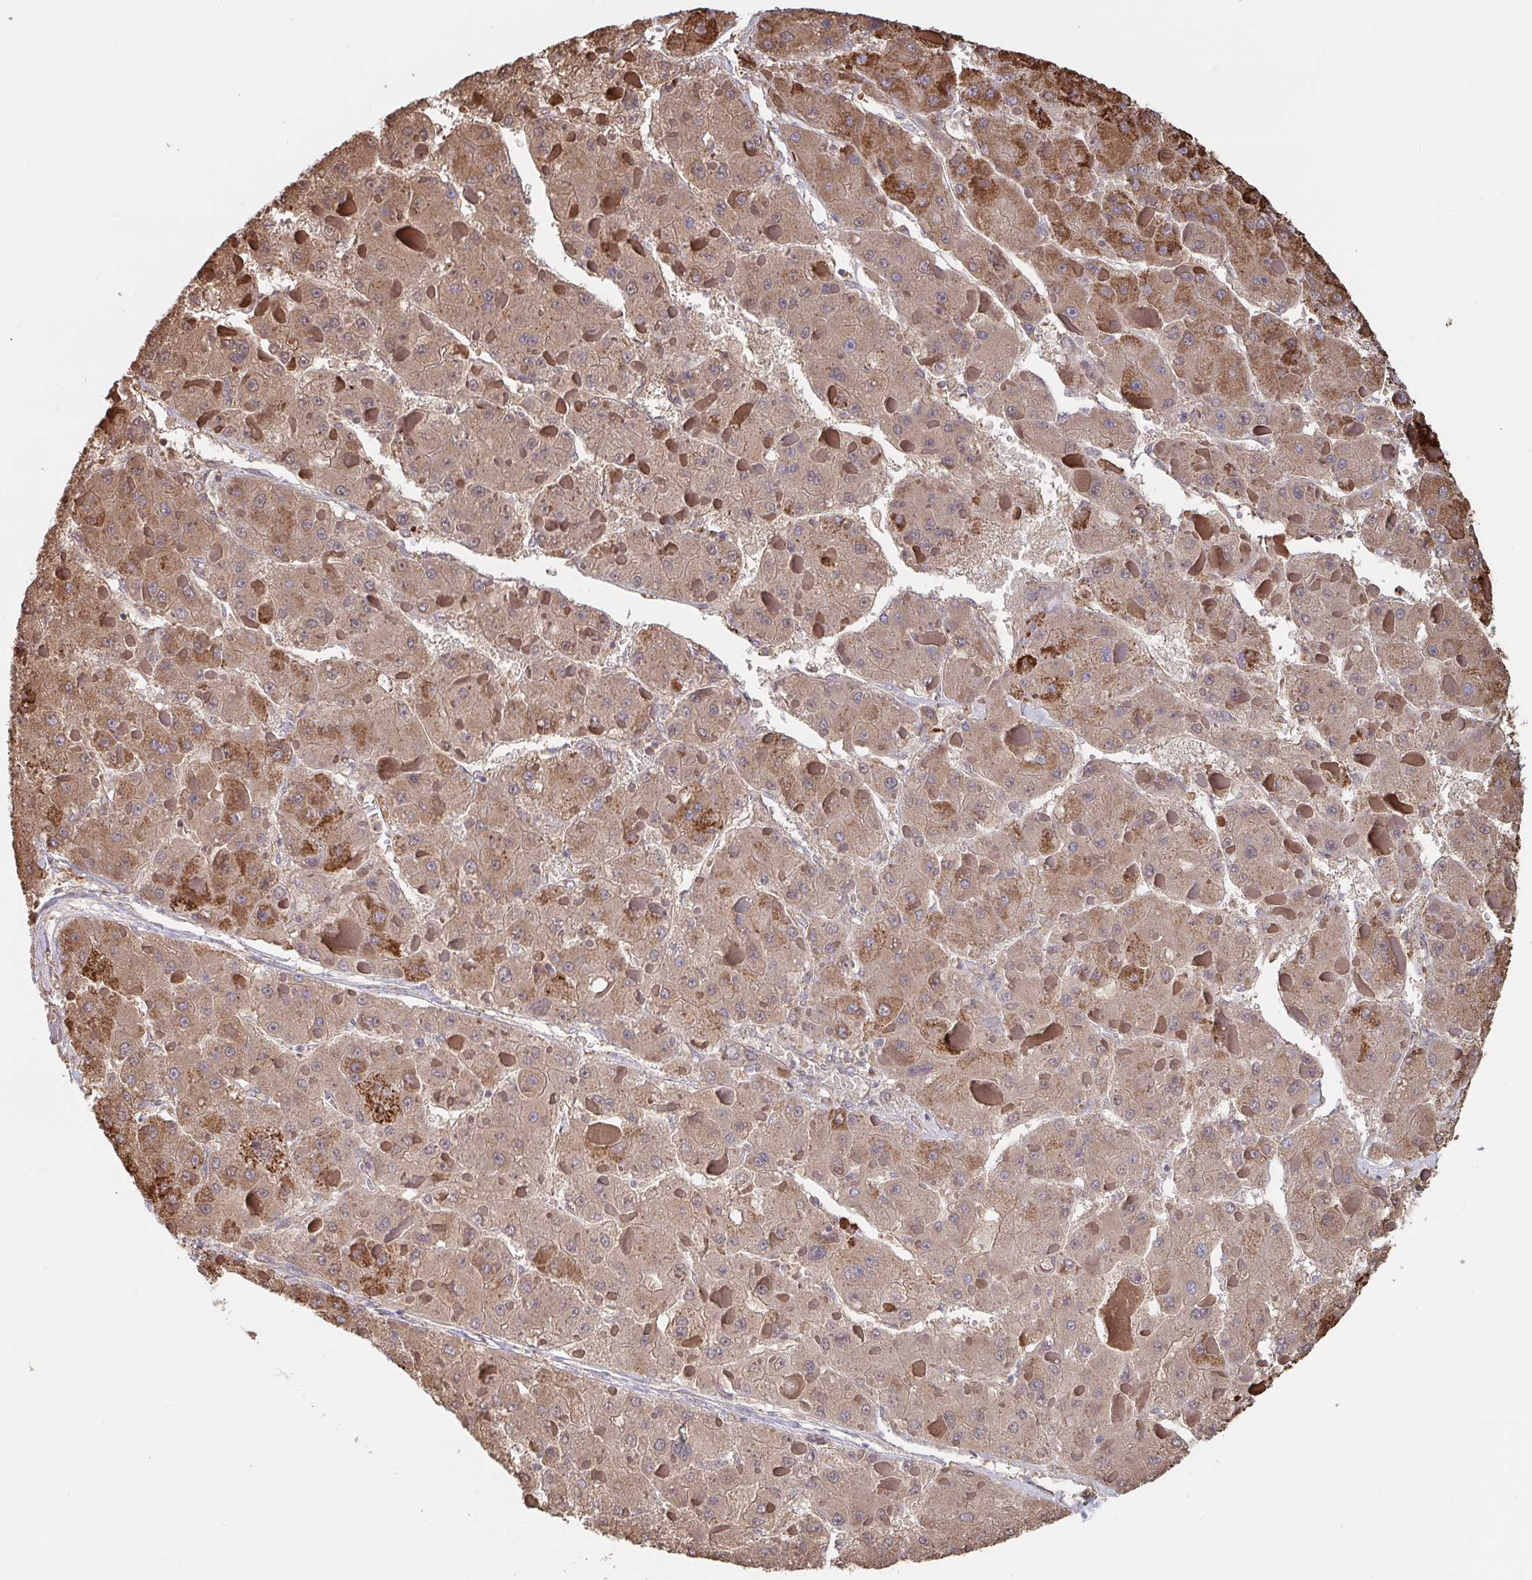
{"staining": {"intensity": "moderate", "quantity": ">75%", "location": "cytoplasmic/membranous"}, "tissue": "liver cancer", "cell_type": "Tumor cells", "image_type": "cancer", "snomed": [{"axis": "morphology", "description": "Carcinoma, Hepatocellular, NOS"}, {"axis": "topography", "description": "Liver"}], "caption": "IHC staining of liver hepatocellular carcinoma, which reveals medium levels of moderate cytoplasmic/membranous expression in about >75% of tumor cells indicating moderate cytoplasmic/membranous protein positivity. The staining was performed using DAB (3,3'-diaminobenzidine) (brown) for protein detection and nuclei were counterstained in hematoxylin (blue).", "gene": "FAM156B", "patient": {"sex": "female", "age": 73}}